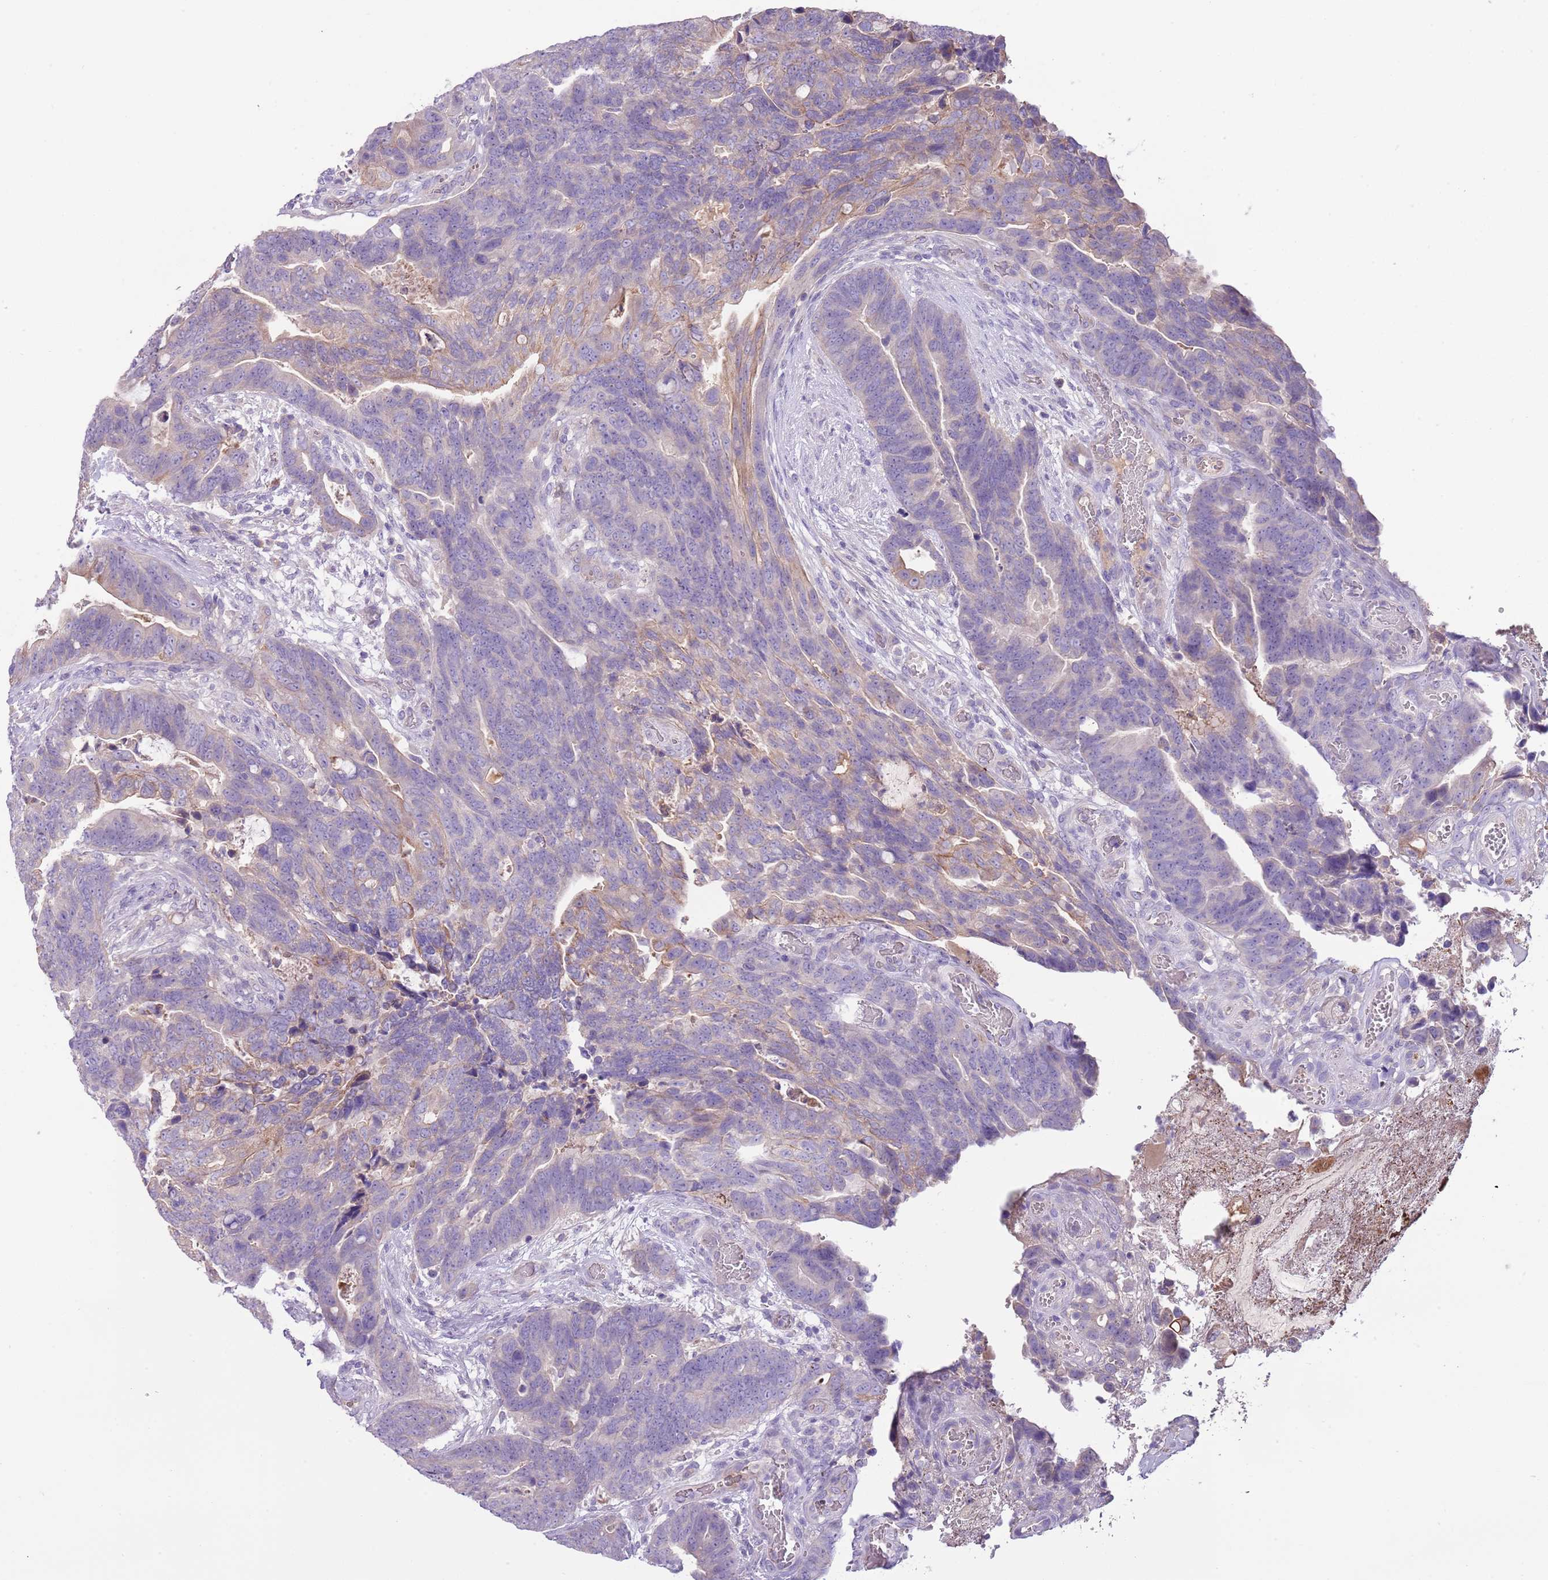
{"staining": {"intensity": "weak", "quantity": "<25%", "location": "cytoplasmic/membranous"}, "tissue": "colorectal cancer", "cell_type": "Tumor cells", "image_type": "cancer", "snomed": [{"axis": "morphology", "description": "Adenocarcinoma, NOS"}, {"axis": "topography", "description": "Colon"}], "caption": "This is an immunohistochemistry (IHC) histopathology image of colorectal cancer. There is no expression in tumor cells.", "gene": "HES3", "patient": {"sex": "female", "age": 82}}